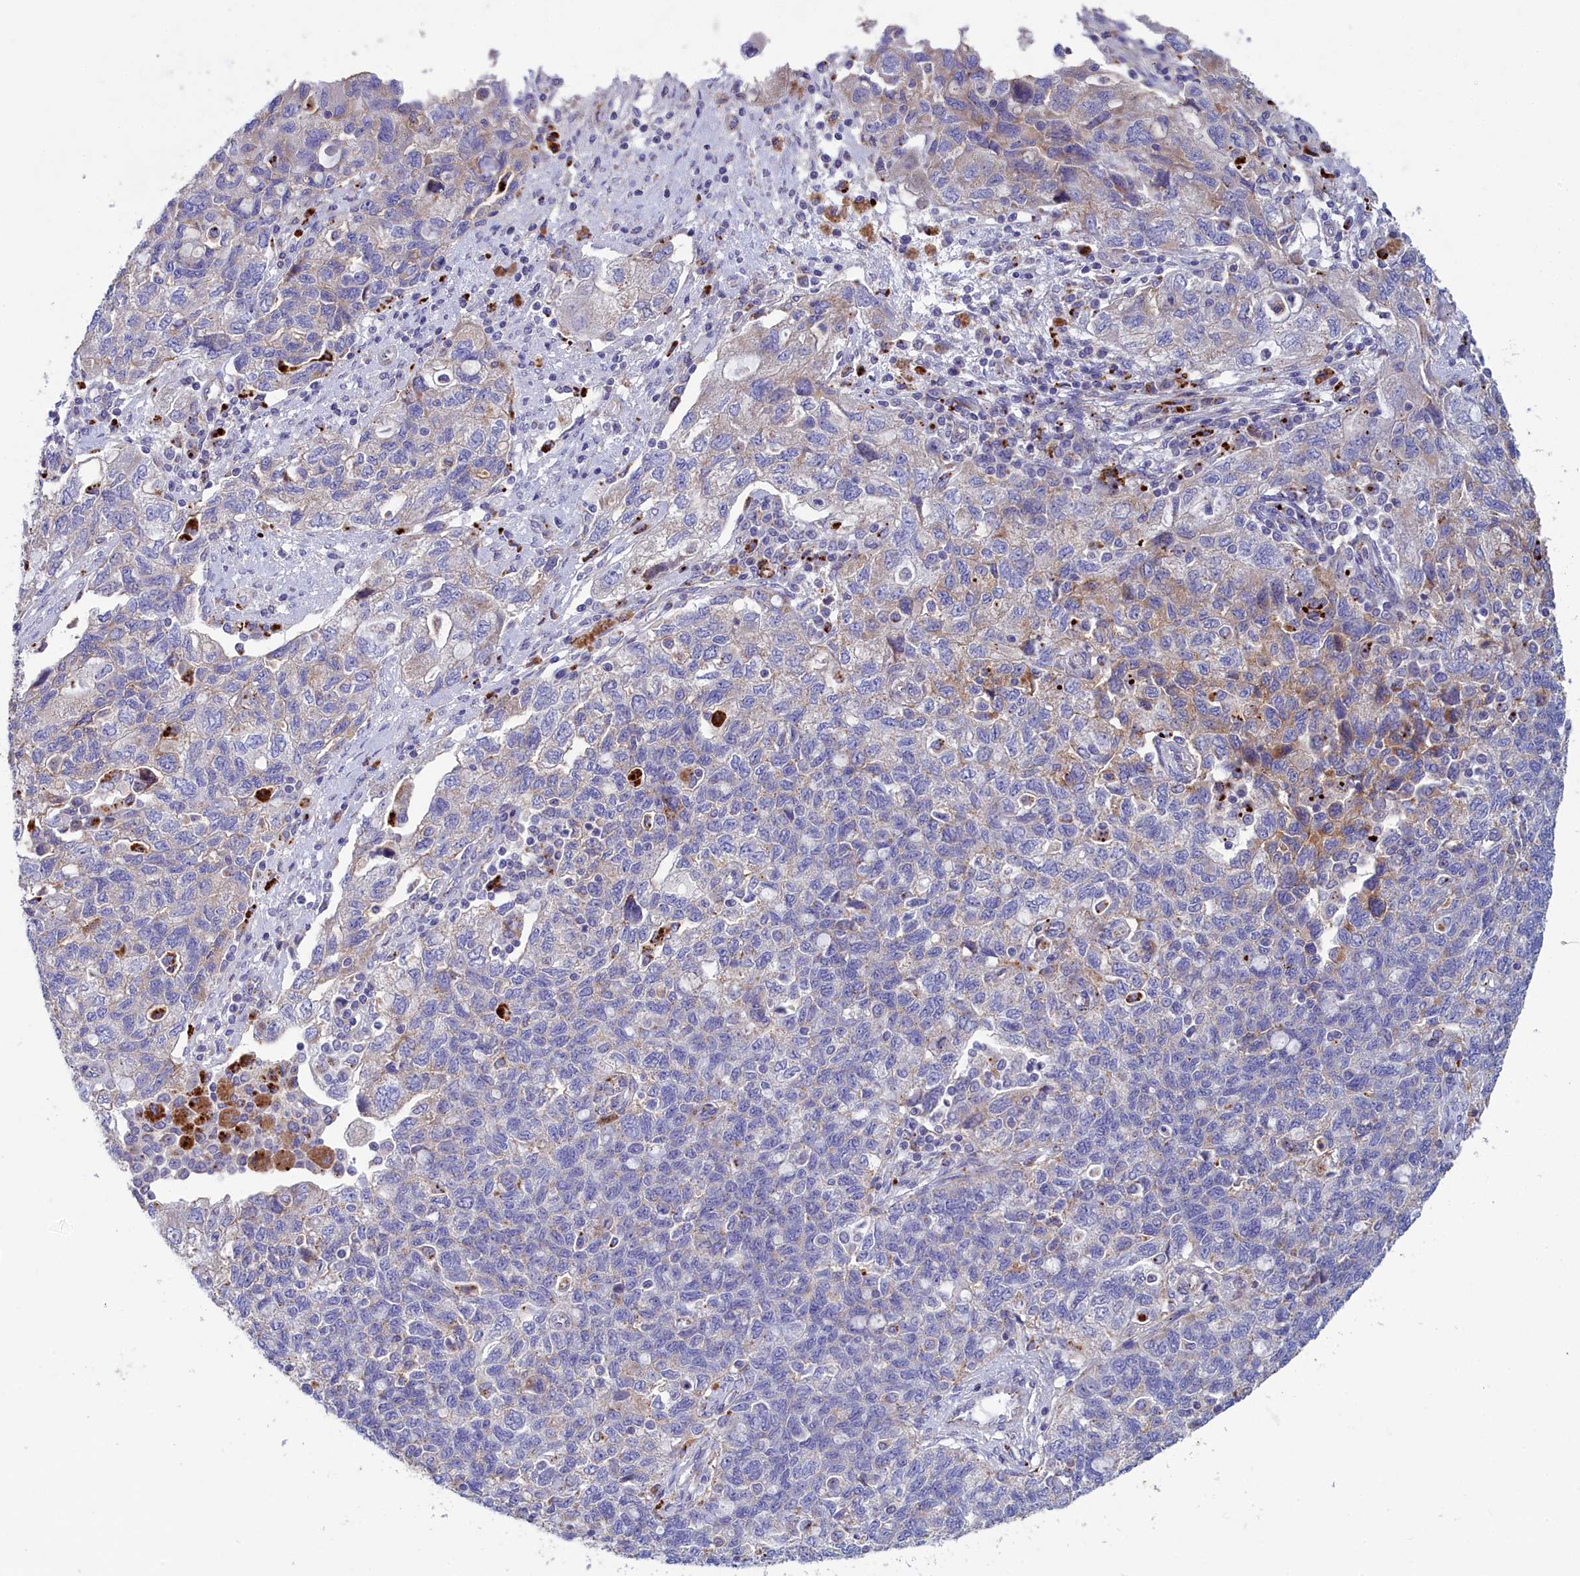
{"staining": {"intensity": "weak", "quantity": "<25%", "location": "cytoplasmic/membranous"}, "tissue": "ovarian cancer", "cell_type": "Tumor cells", "image_type": "cancer", "snomed": [{"axis": "morphology", "description": "Carcinoma, NOS"}, {"axis": "morphology", "description": "Cystadenocarcinoma, serous, NOS"}, {"axis": "topography", "description": "Ovary"}], "caption": "Immunohistochemical staining of ovarian cancer reveals no significant positivity in tumor cells.", "gene": "WDR6", "patient": {"sex": "female", "age": 69}}